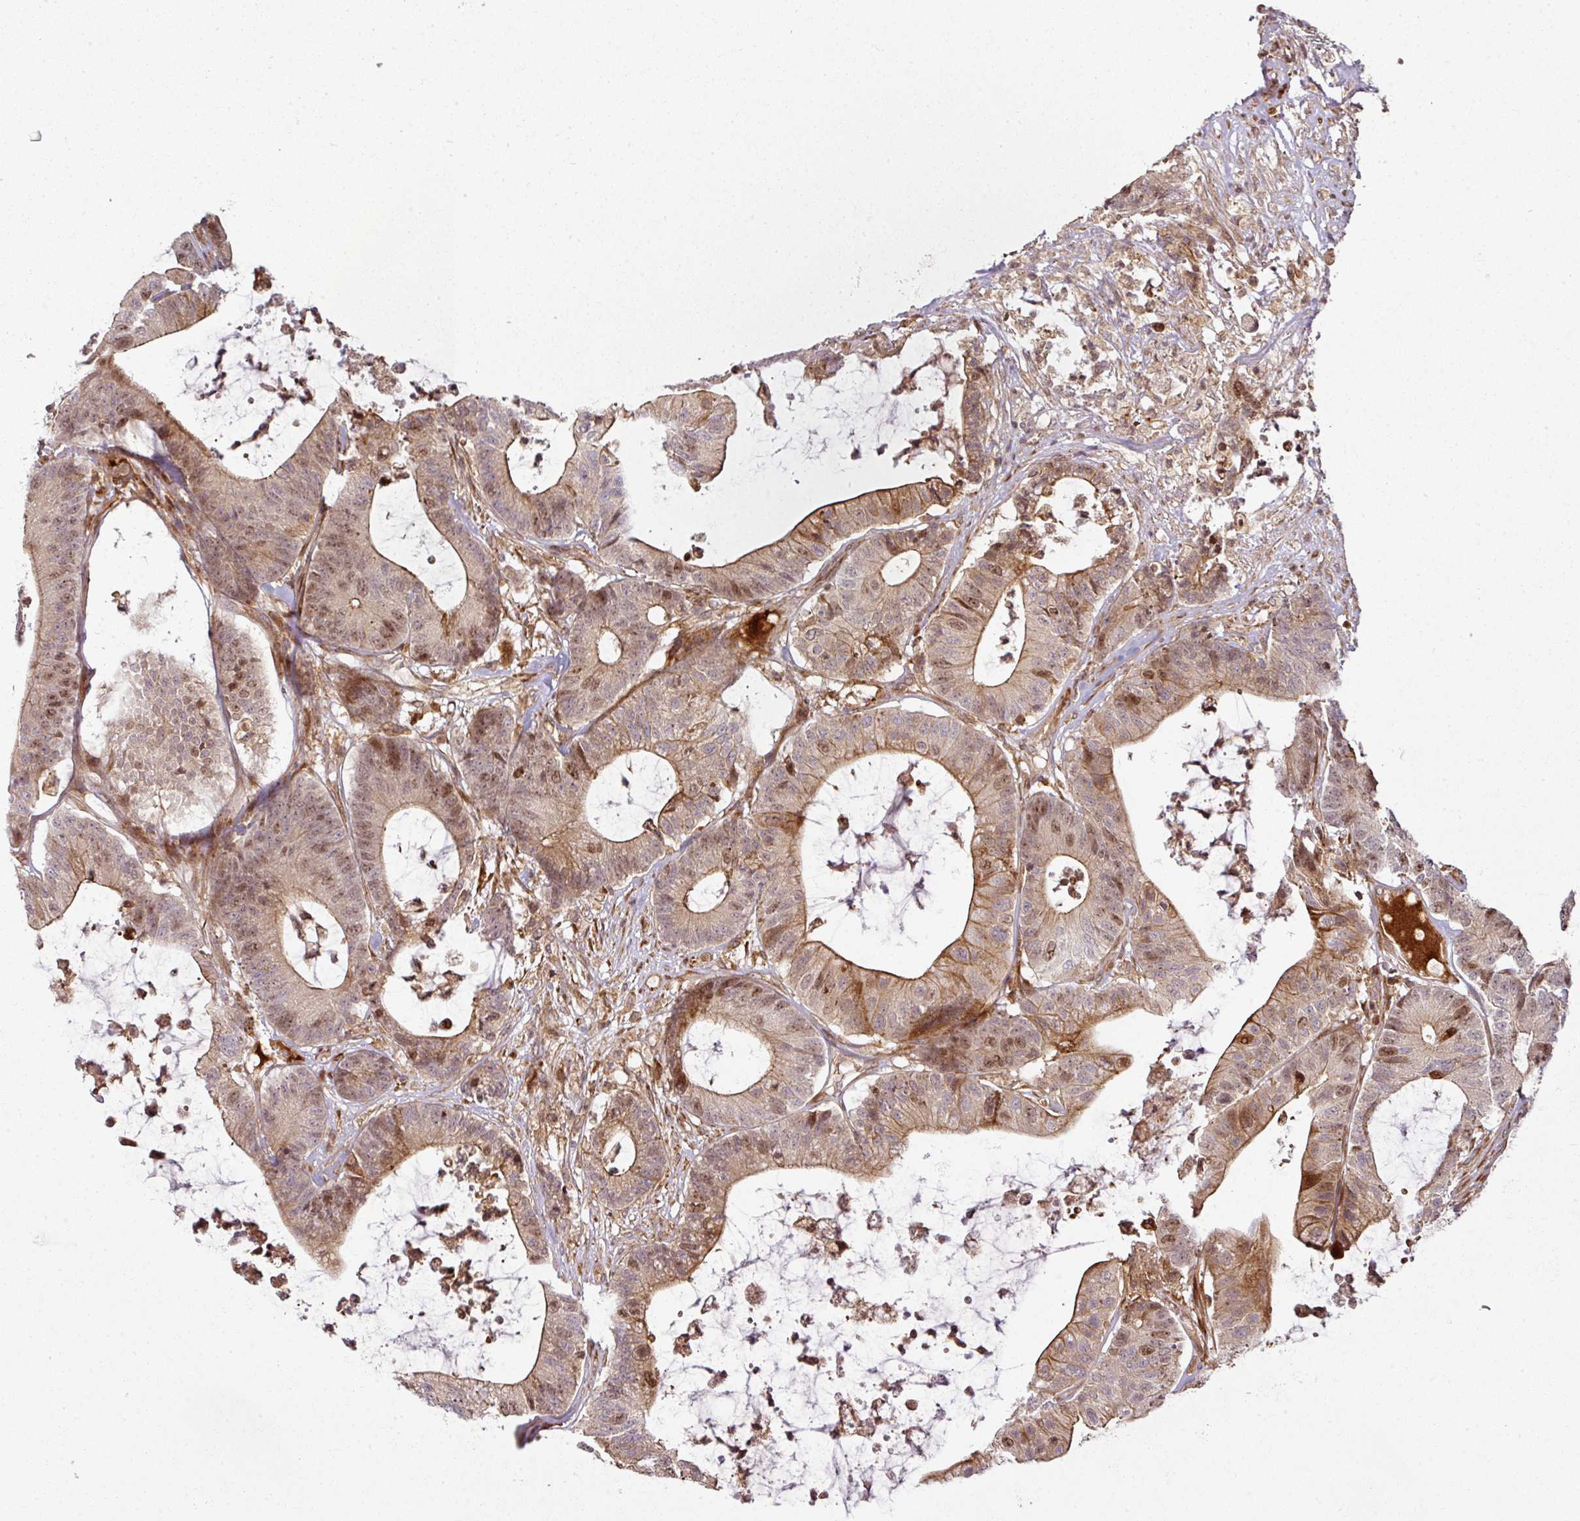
{"staining": {"intensity": "moderate", "quantity": ">75%", "location": "cytoplasmic/membranous,nuclear"}, "tissue": "colorectal cancer", "cell_type": "Tumor cells", "image_type": "cancer", "snomed": [{"axis": "morphology", "description": "Adenocarcinoma, NOS"}, {"axis": "topography", "description": "Colon"}], "caption": "A high-resolution image shows immunohistochemistry staining of colorectal cancer, which demonstrates moderate cytoplasmic/membranous and nuclear expression in approximately >75% of tumor cells. The staining was performed using DAB, with brown indicating positive protein expression. Nuclei are stained blue with hematoxylin.", "gene": "ATAT1", "patient": {"sex": "female", "age": 84}}